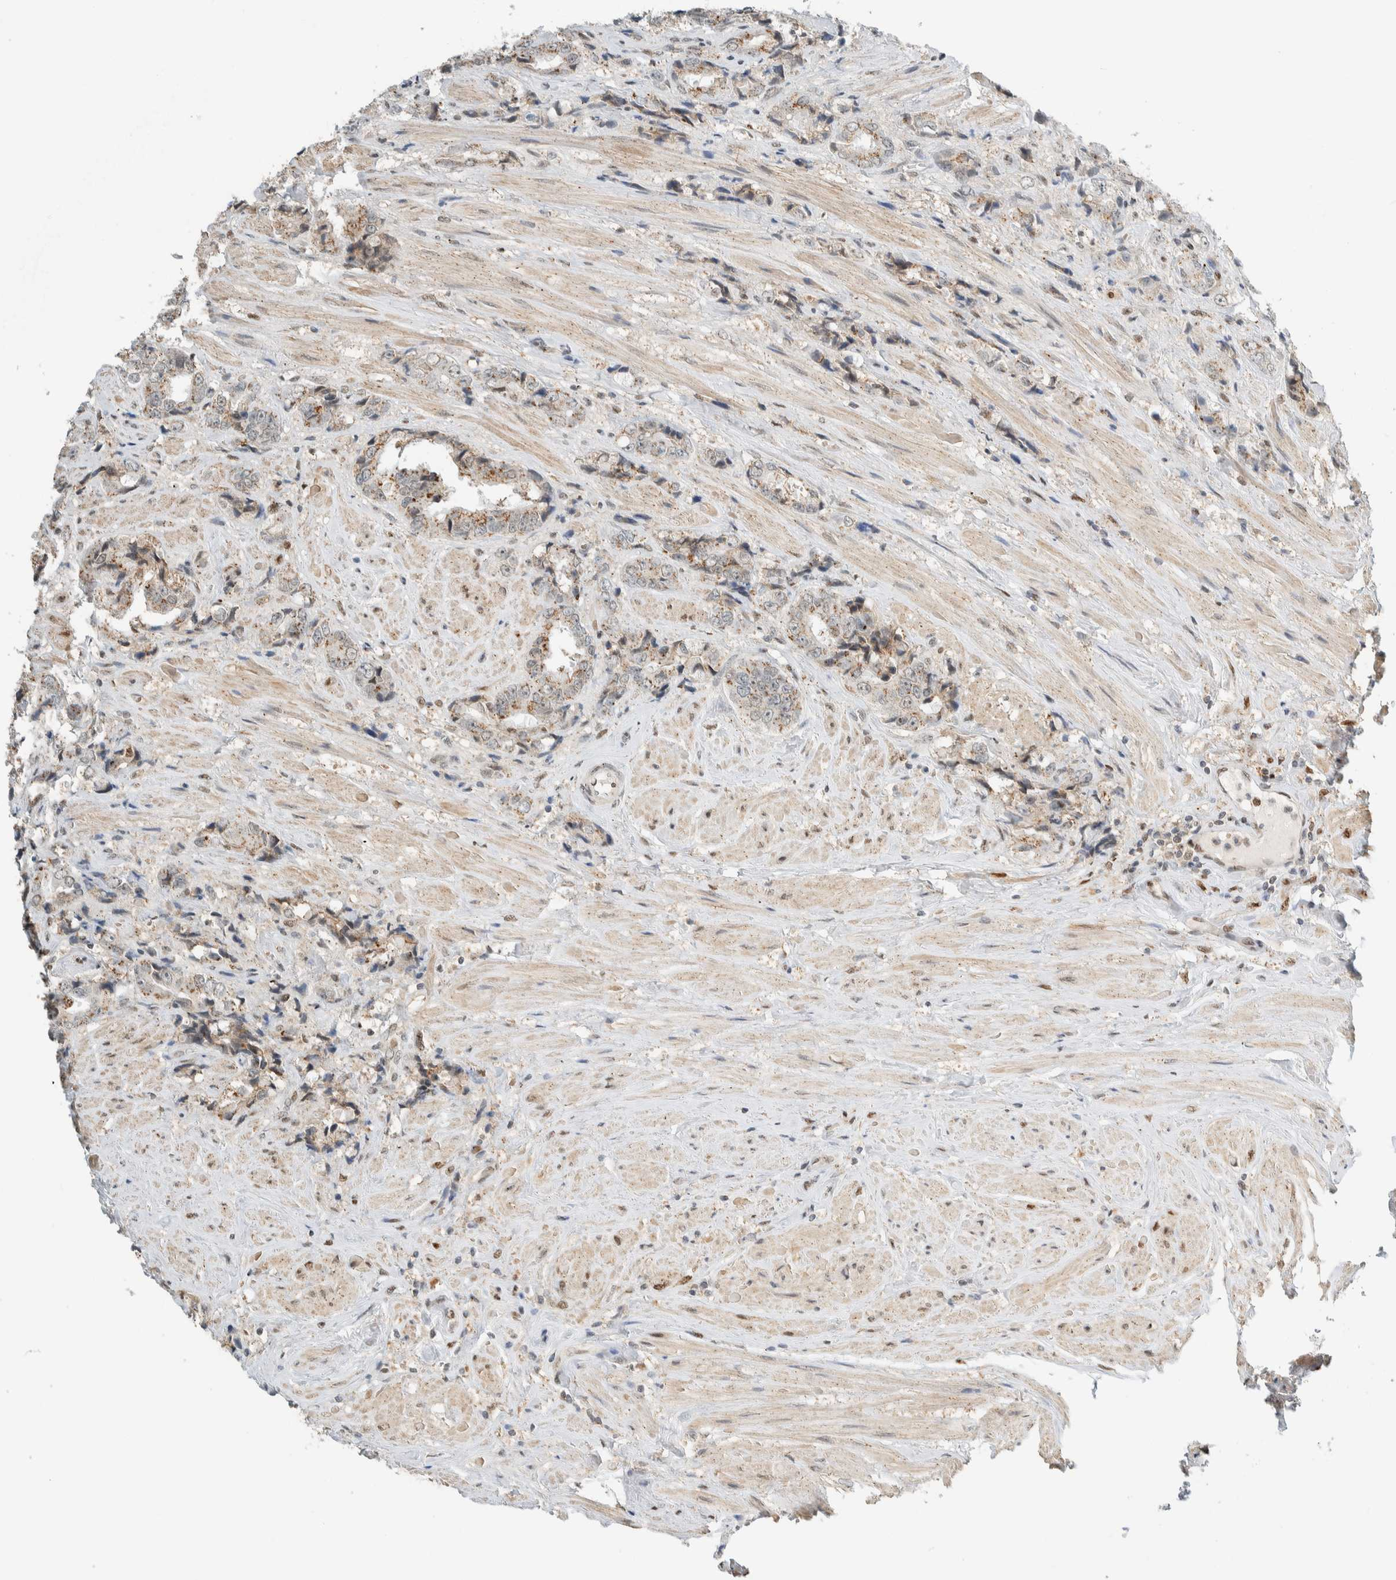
{"staining": {"intensity": "weak", "quantity": ">75%", "location": "cytoplasmic/membranous"}, "tissue": "prostate cancer", "cell_type": "Tumor cells", "image_type": "cancer", "snomed": [{"axis": "morphology", "description": "Adenocarcinoma, High grade"}, {"axis": "topography", "description": "Prostate"}], "caption": "Weak cytoplasmic/membranous positivity is appreciated in approximately >75% of tumor cells in prostate cancer (high-grade adenocarcinoma).", "gene": "TFE3", "patient": {"sex": "male", "age": 61}}